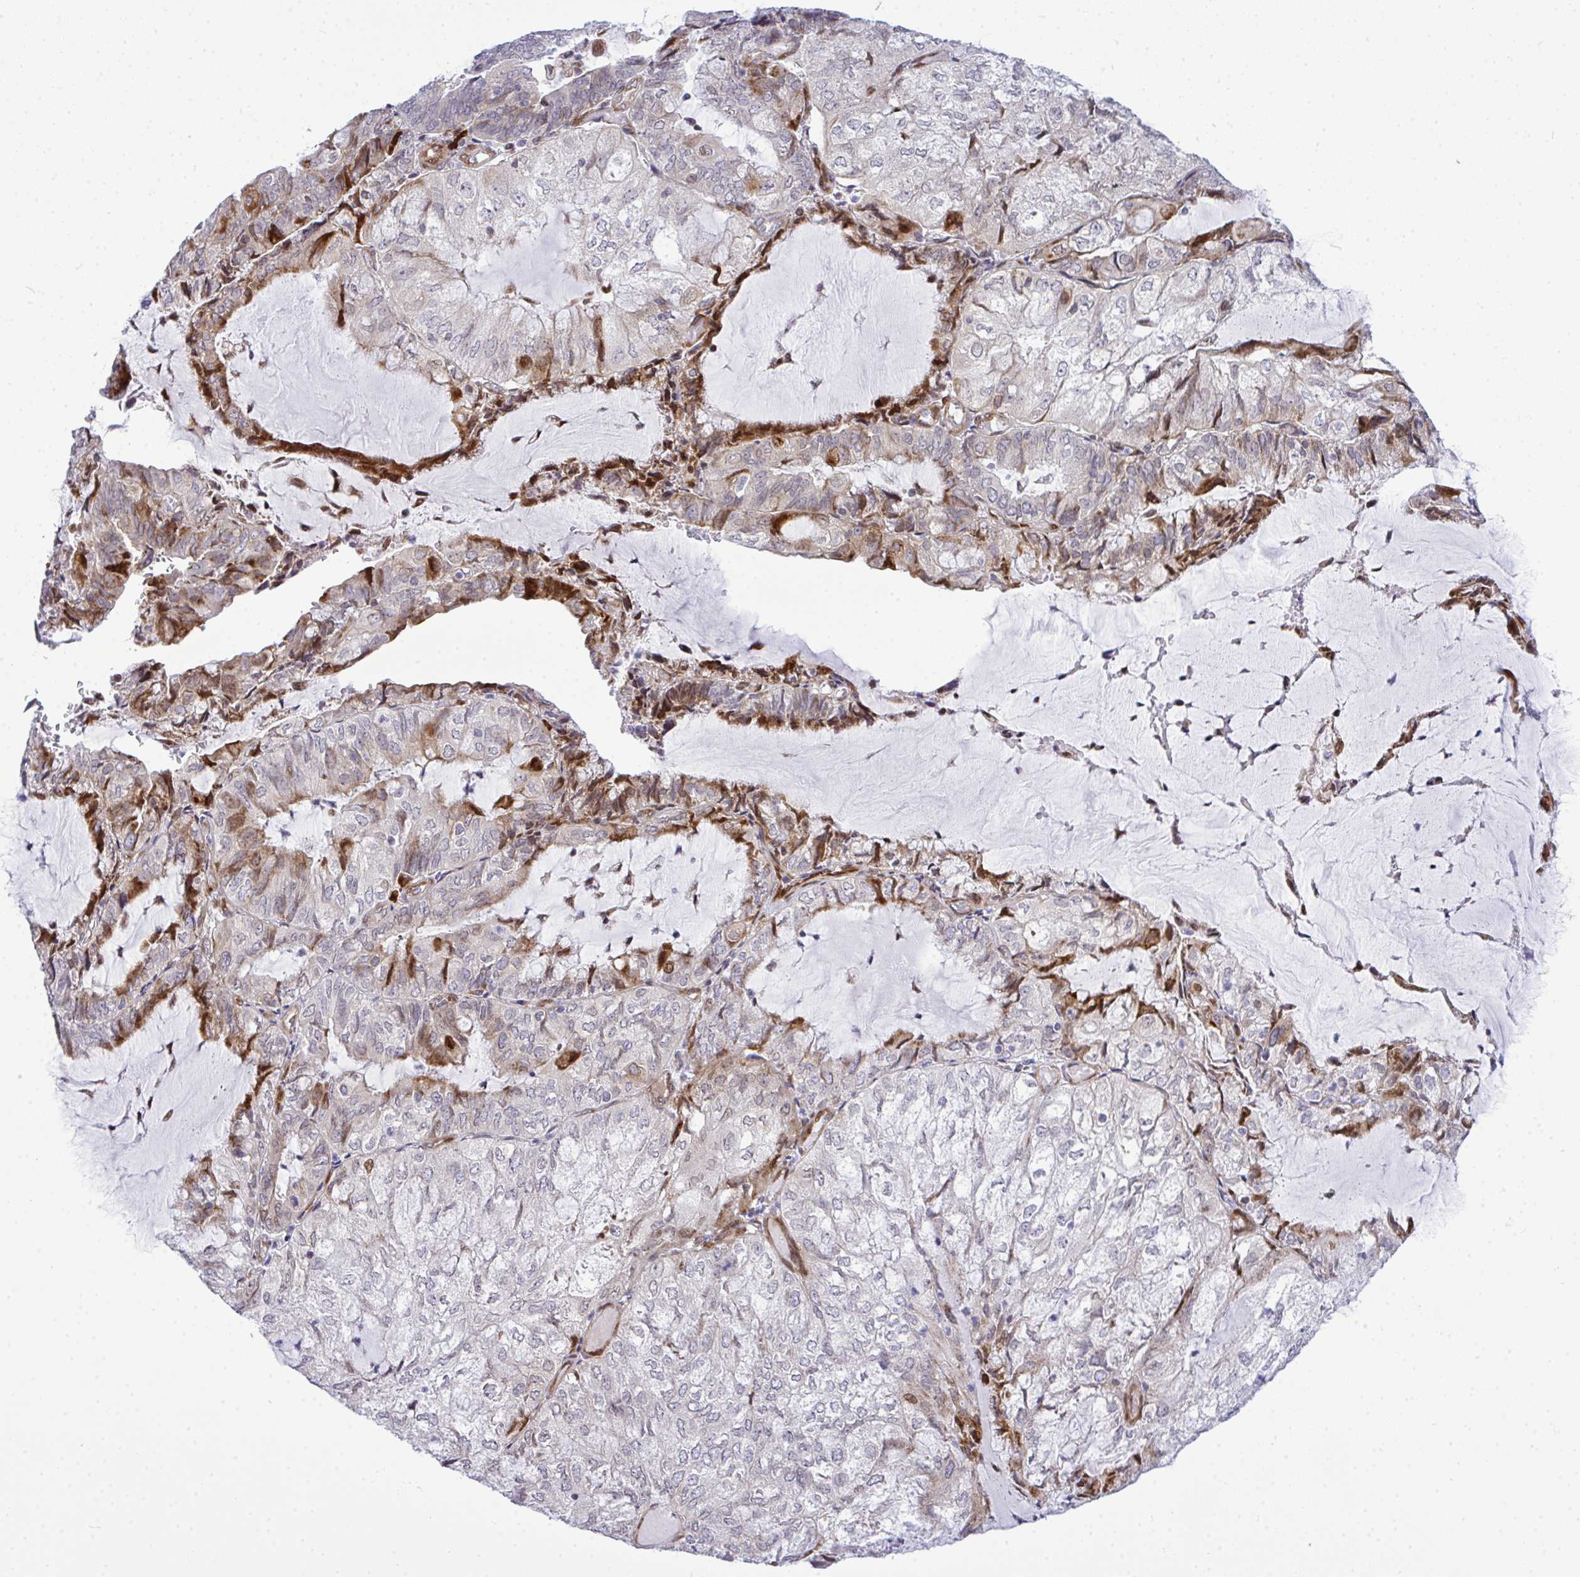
{"staining": {"intensity": "moderate", "quantity": "<25%", "location": "cytoplasmic/membranous,nuclear"}, "tissue": "endometrial cancer", "cell_type": "Tumor cells", "image_type": "cancer", "snomed": [{"axis": "morphology", "description": "Adenocarcinoma, NOS"}, {"axis": "topography", "description": "Endometrium"}], "caption": "Immunohistochemistry (IHC) staining of endometrial cancer (adenocarcinoma), which reveals low levels of moderate cytoplasmic/membranous and nuclear staining in about <25% of tumor cells indicating moderate cytoplasmic/membranous and nuclear protein staining. The staining was performed using DAB (3,3'-diaminobenzidine) (brown) for protein detection and nuclei were counterstained in hematoxylin (blue).", "gene": "CASTOR2", "patient": {"sex": "female", "age": 81}}